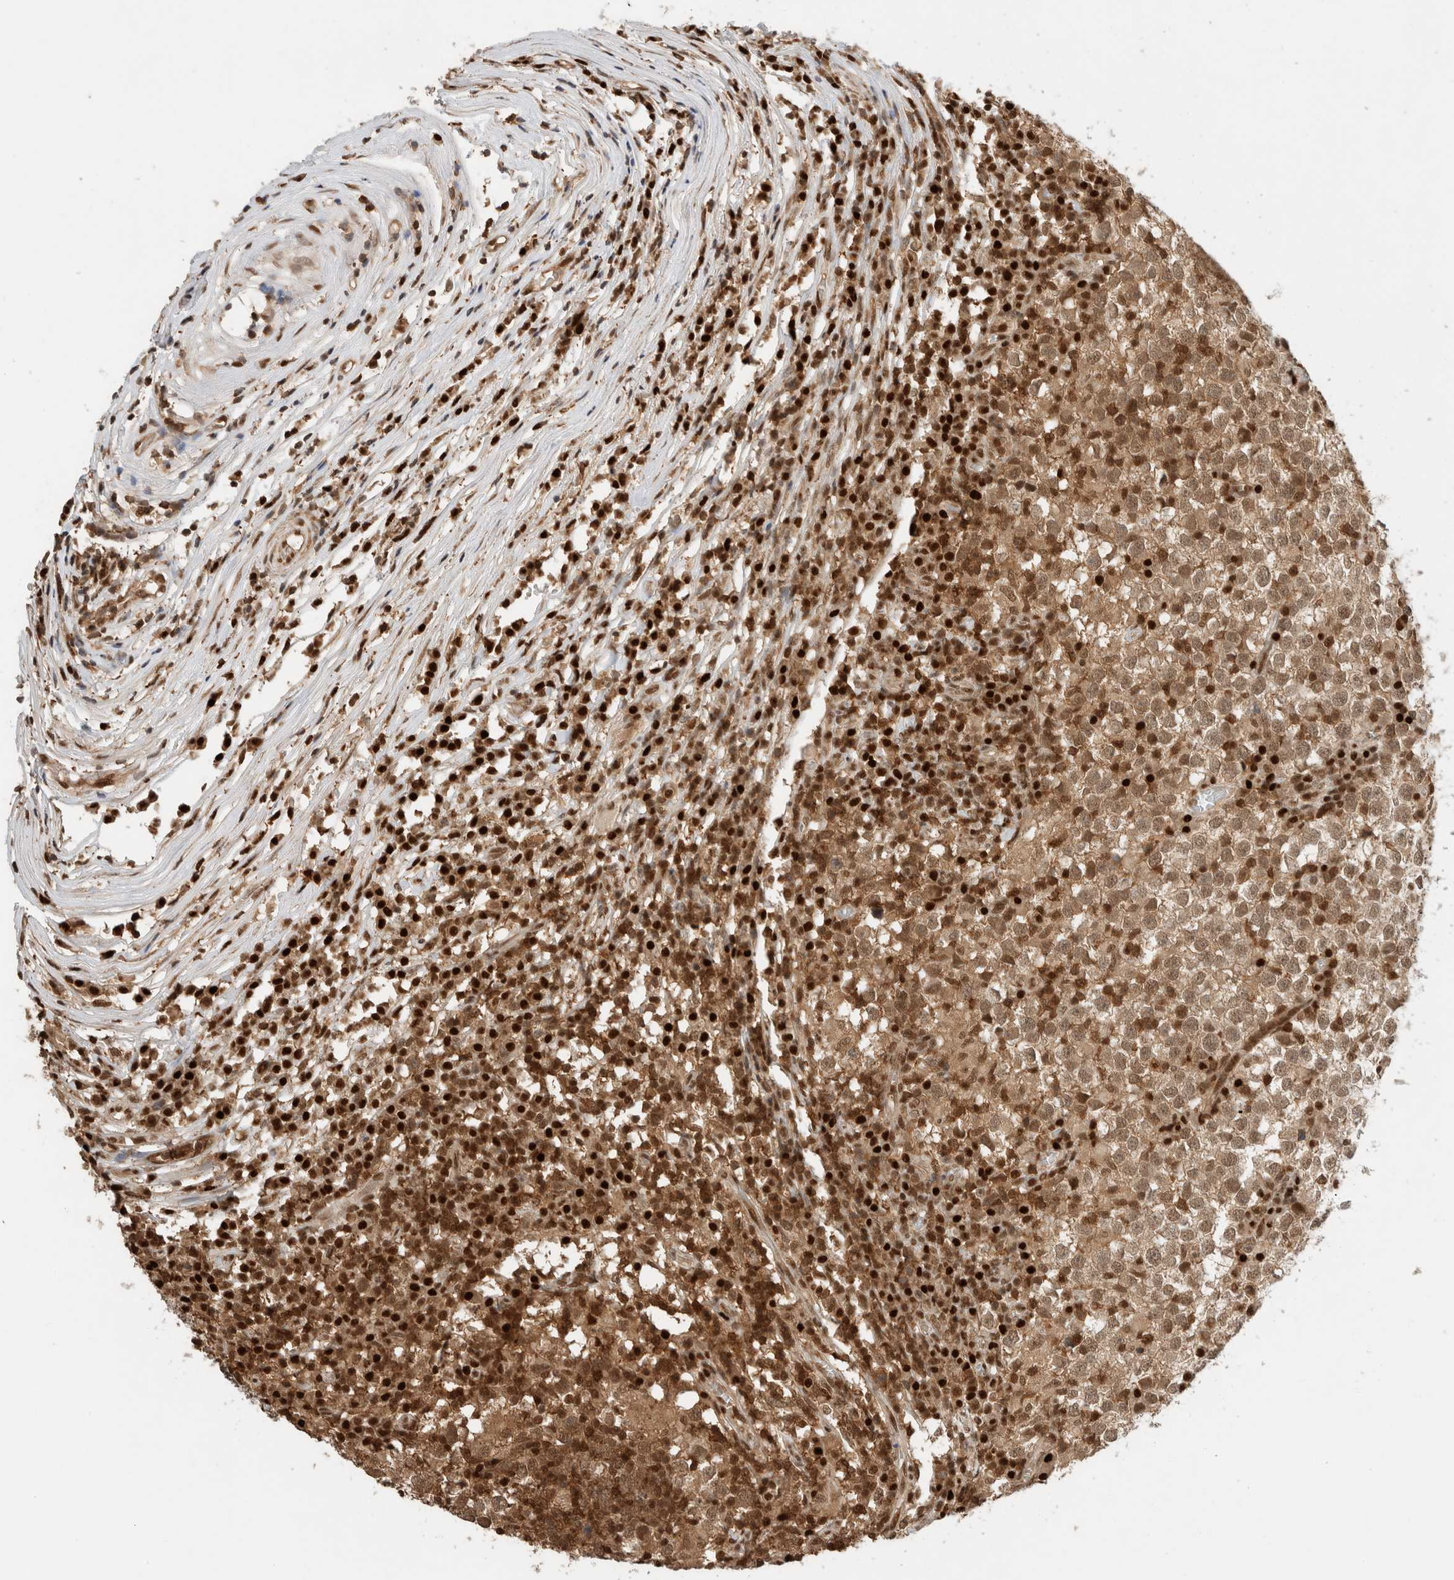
{"staining": {"intensity": "moderate", "quantity": ">75%", "location": "cytoplasmic/membranous,nuclear"}, "tissue": "testis cancer", "cell_type": "Tumor cells", "image_type": "cancer", "snomed": [{"axis": "morphology", "description": "Seminoma, NOS"}, {"axis": "topography", "description": "Testis"}], "caption": "Immunohistochemistry (IHC) micrograph of neoplastic tissue: human testis cancer (seminoma) stained using immunohistochemistry reveals medium levels of moderate protein expression localized specifically in the cytoplasmic/membranous and nuclear of tumor cells, appearing as a cytoplasmic/membranous and nuclear brown color.", "gene": "SNRNP40", "patient": {"sex": "male", "age": 65}}